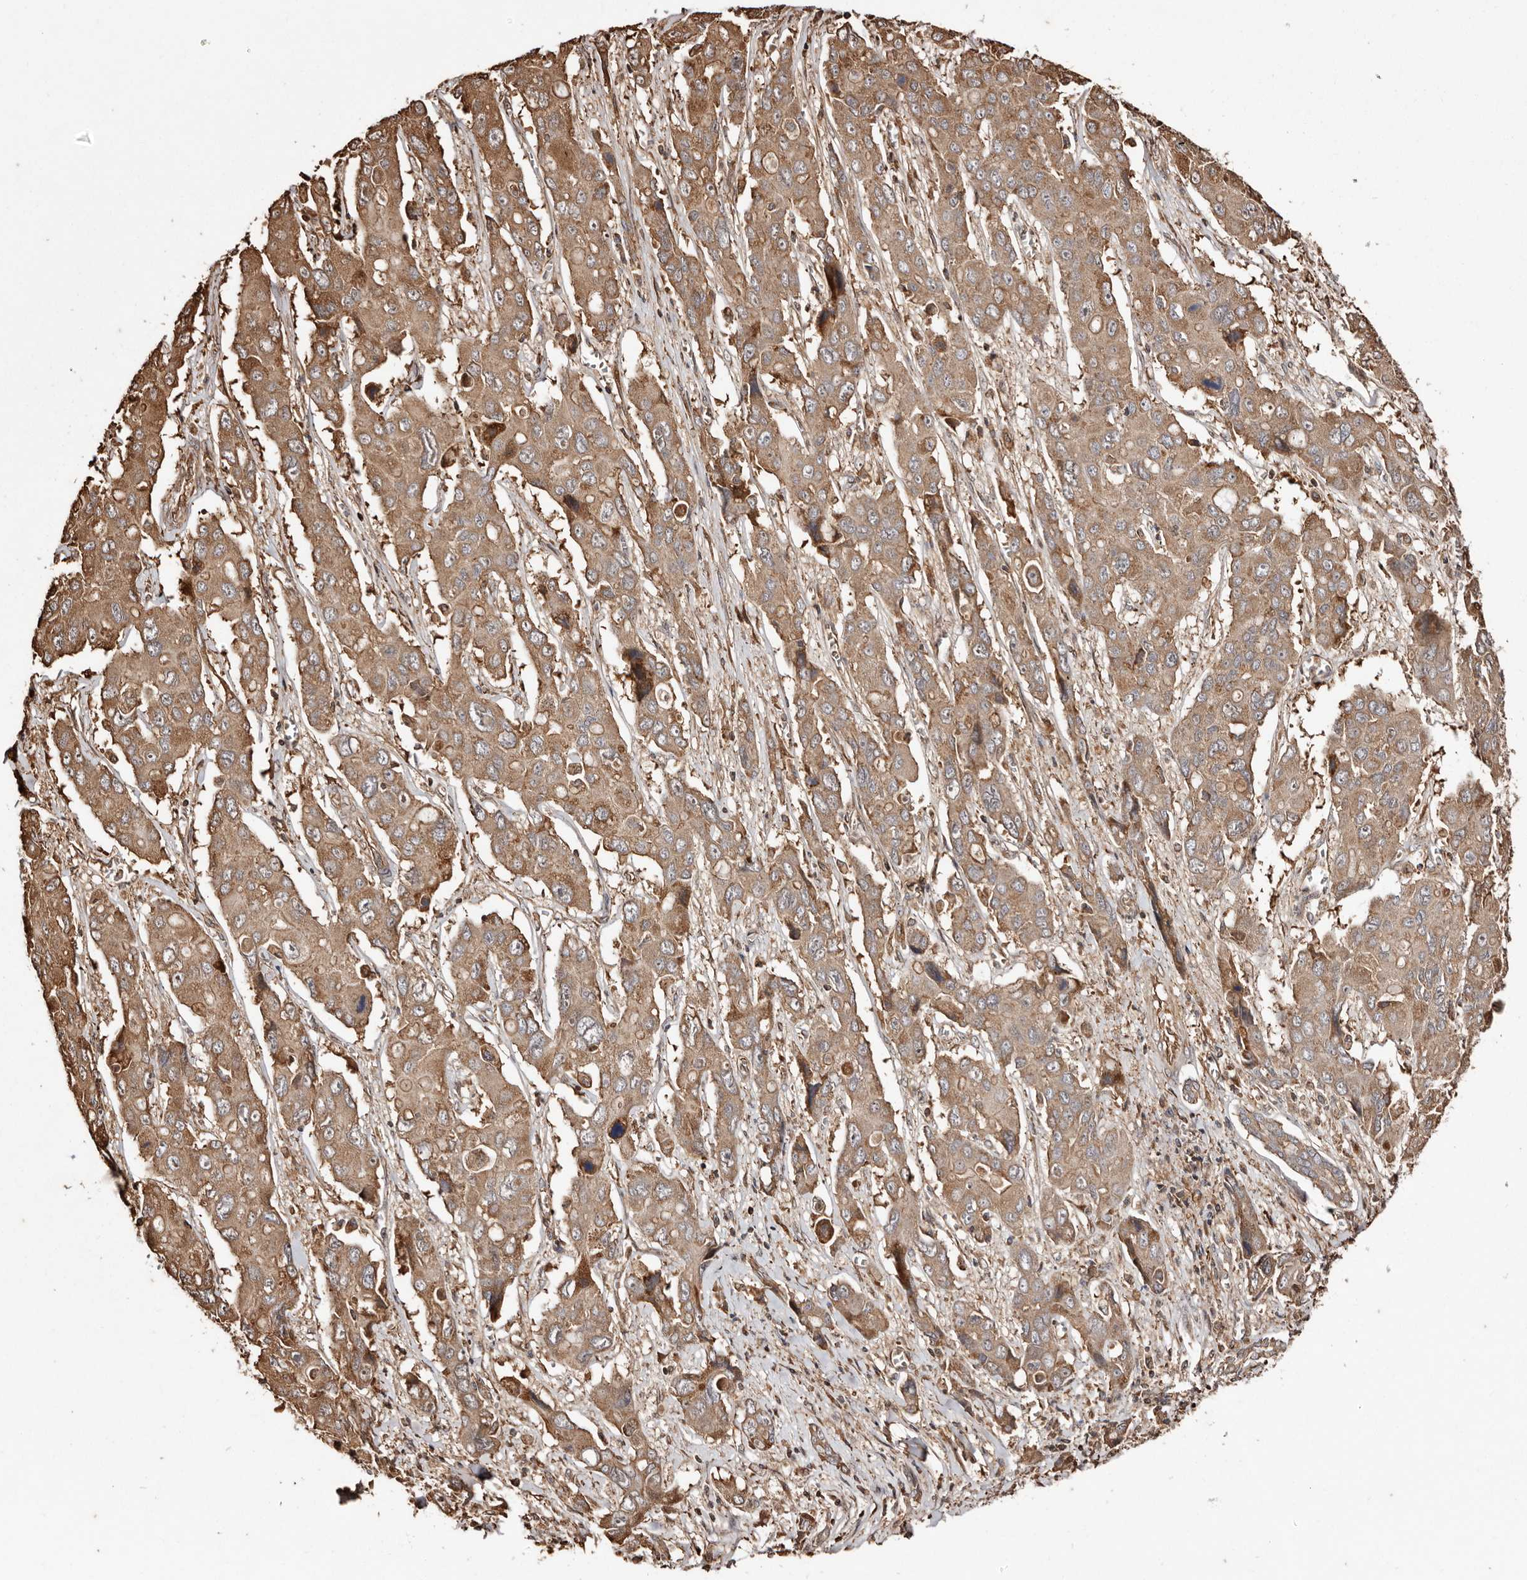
{"staining": {"intensity": "moderate", "quantity": ">75%", "location": "cytoplasmic/membranous"}, "tissue": "liver cancer", "cell_type": "Tumor cells", "image_type": "cancer", "snomed": [{"axis": "morphology", "description": "Cholangiocarcinoma"}, {"axis": "topography", "description": "Liver"}], "caption": "Moderate cytoplasmic/membranous staining is seen in approximately >75% of tumor cells in liver cholangiocarcinoma.", "gene": "MACC1", "patient": {"sex": "male", "age": 67}}